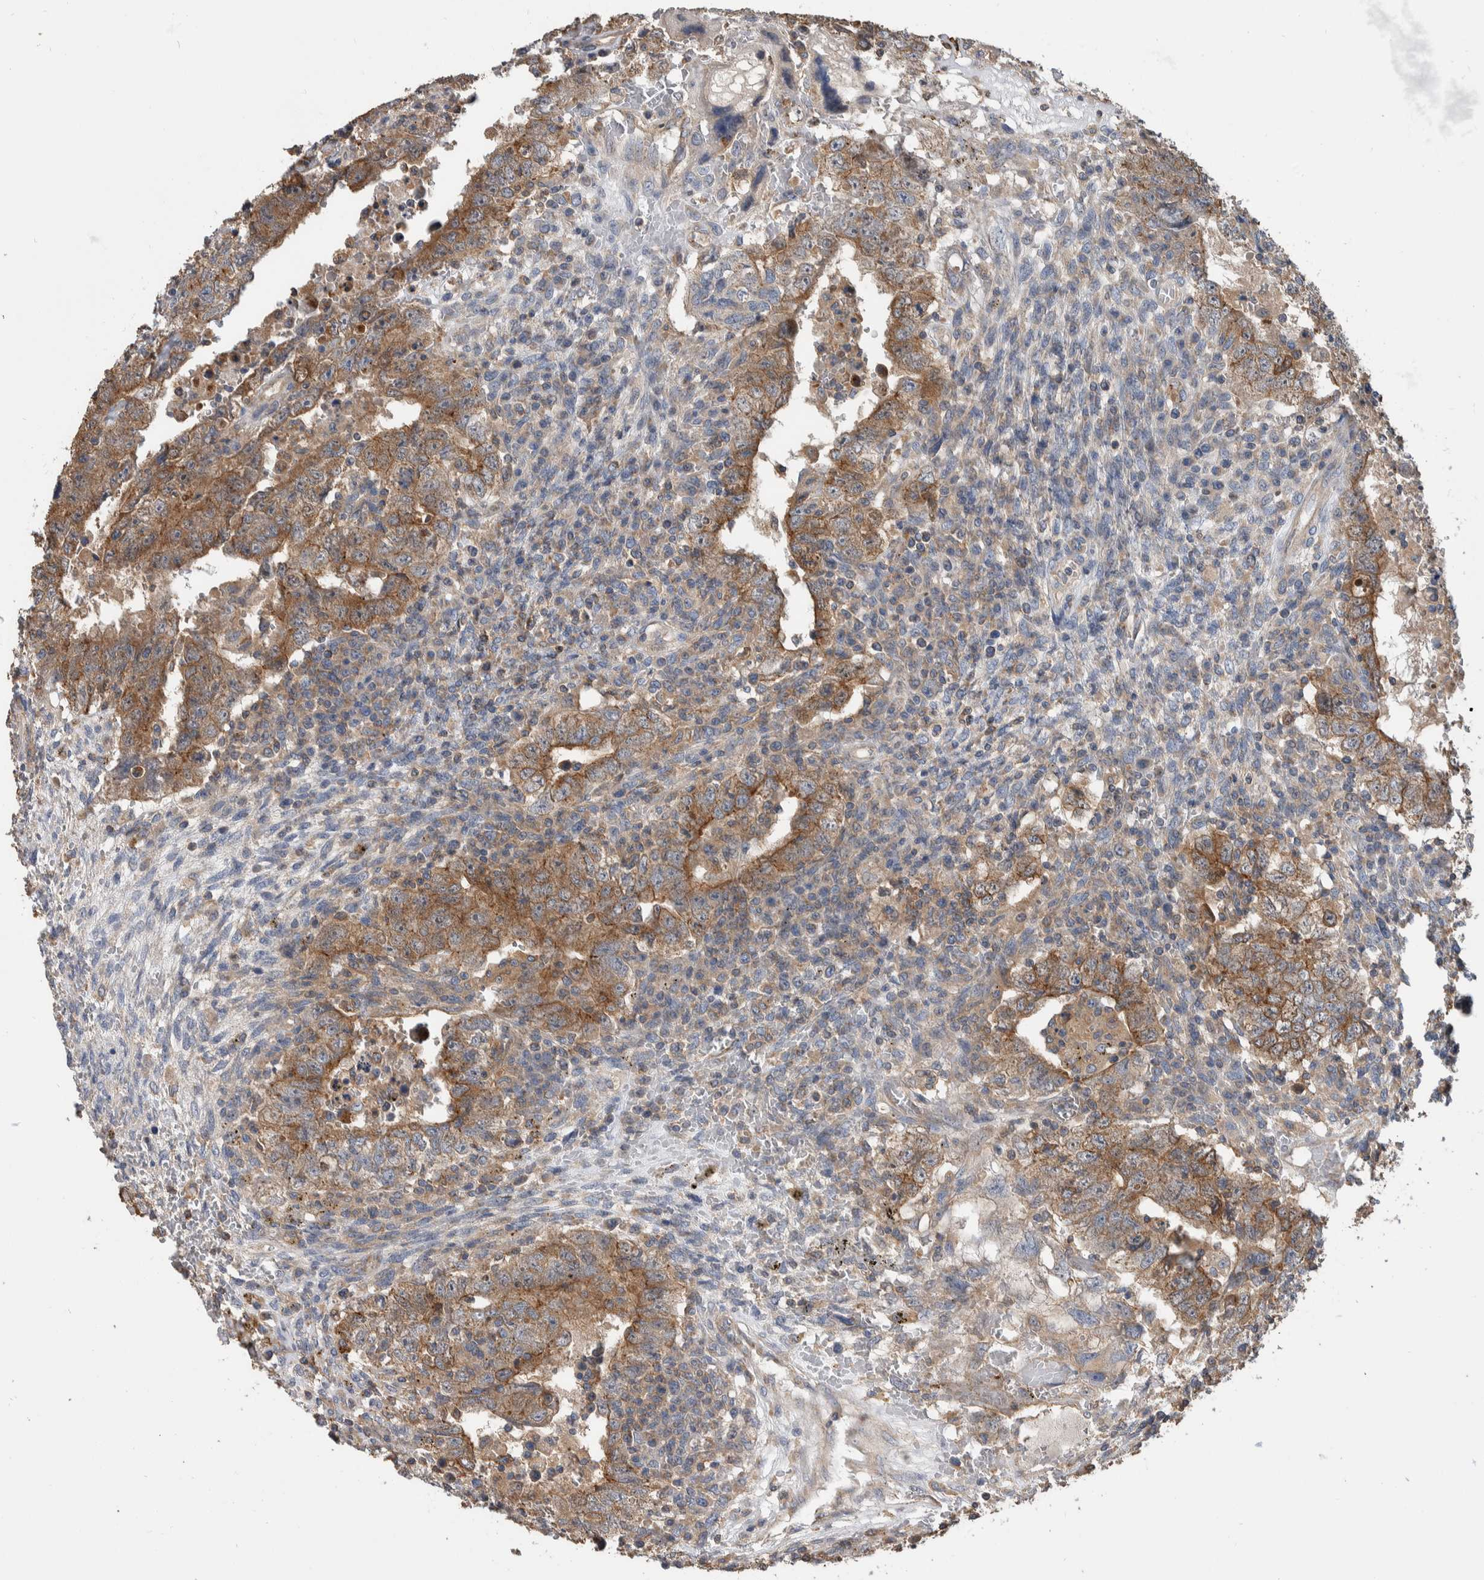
{"staining": {"intensity": "moderate", "quantity": "25%-75%", "location": "cytoplasmic/membranous"}, "tissue": "testis cancer", "cell_type": "Tumor cells", "image_type": "cancer", "snomed": [{"axis": "morphology", "description": "Carcinoma, Embryonal, NOS"}, {"axis": "topography", "description": "Testis"}], "caption": "Approximately 25%-75% of tumor cells in testis cancer exhibit moderate cytoplasmic/membranous protein positivity as visualized by brown immunohistochemical staining.", "gene": "SDCBP", "patient": {"sex": "male", "age": 26}}